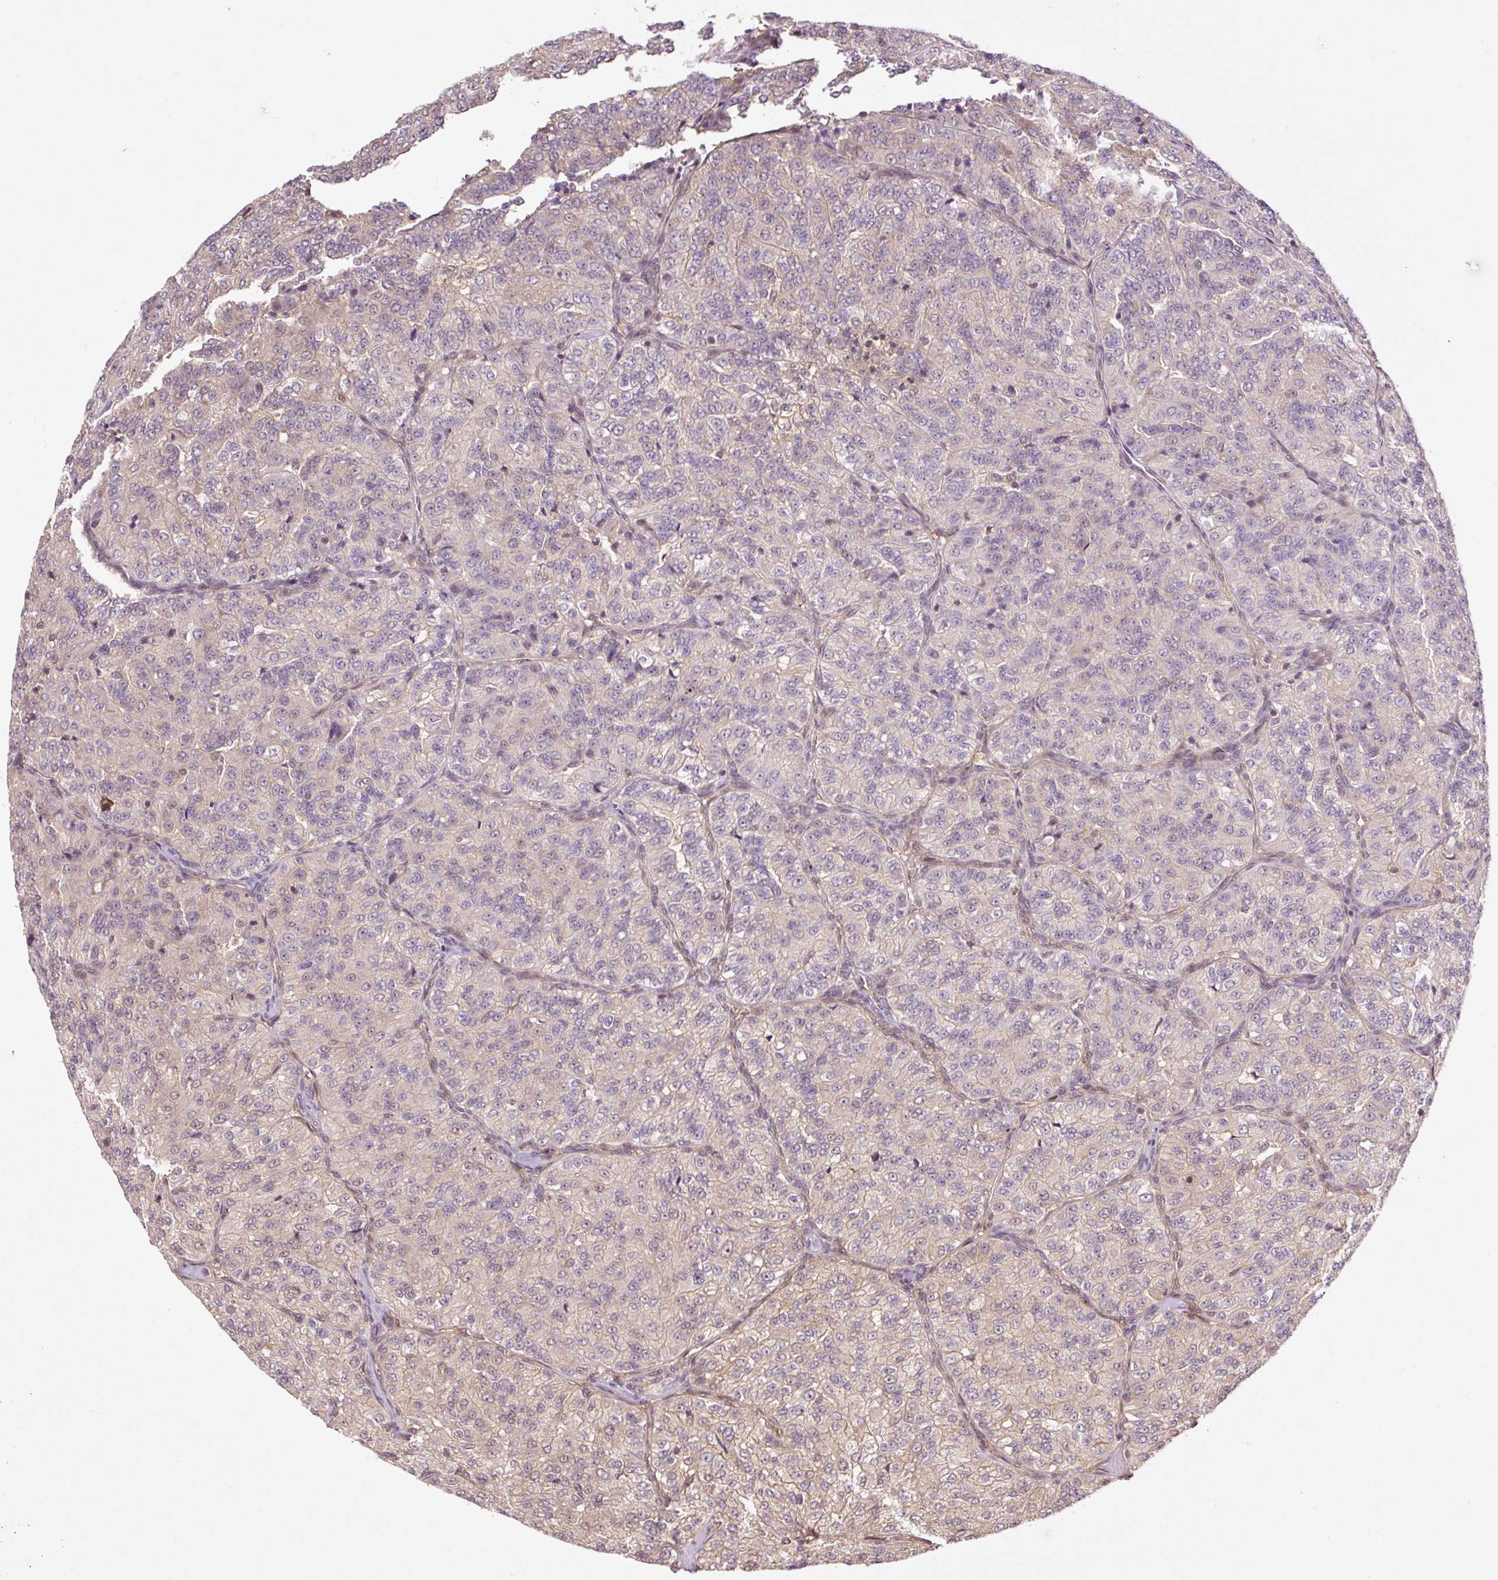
{"staining": {"intensity": "weak", "quantity": "<25%", "location": "cytoplasmic/membranous"}, "tissue": "renal cancer", "cell_type": "Tumor cells", "image_type": "cancer", "snomed": [{"axis": "morphology", "description": "Adenocarcinoma, NOS"}, {"axis": "topography", "description": "Kidney"}], "caption": "There is no significant staining in tumor cells of renal cancer.", "gene": "TPT1", "patient": {"sex": "female", "age": 63}}